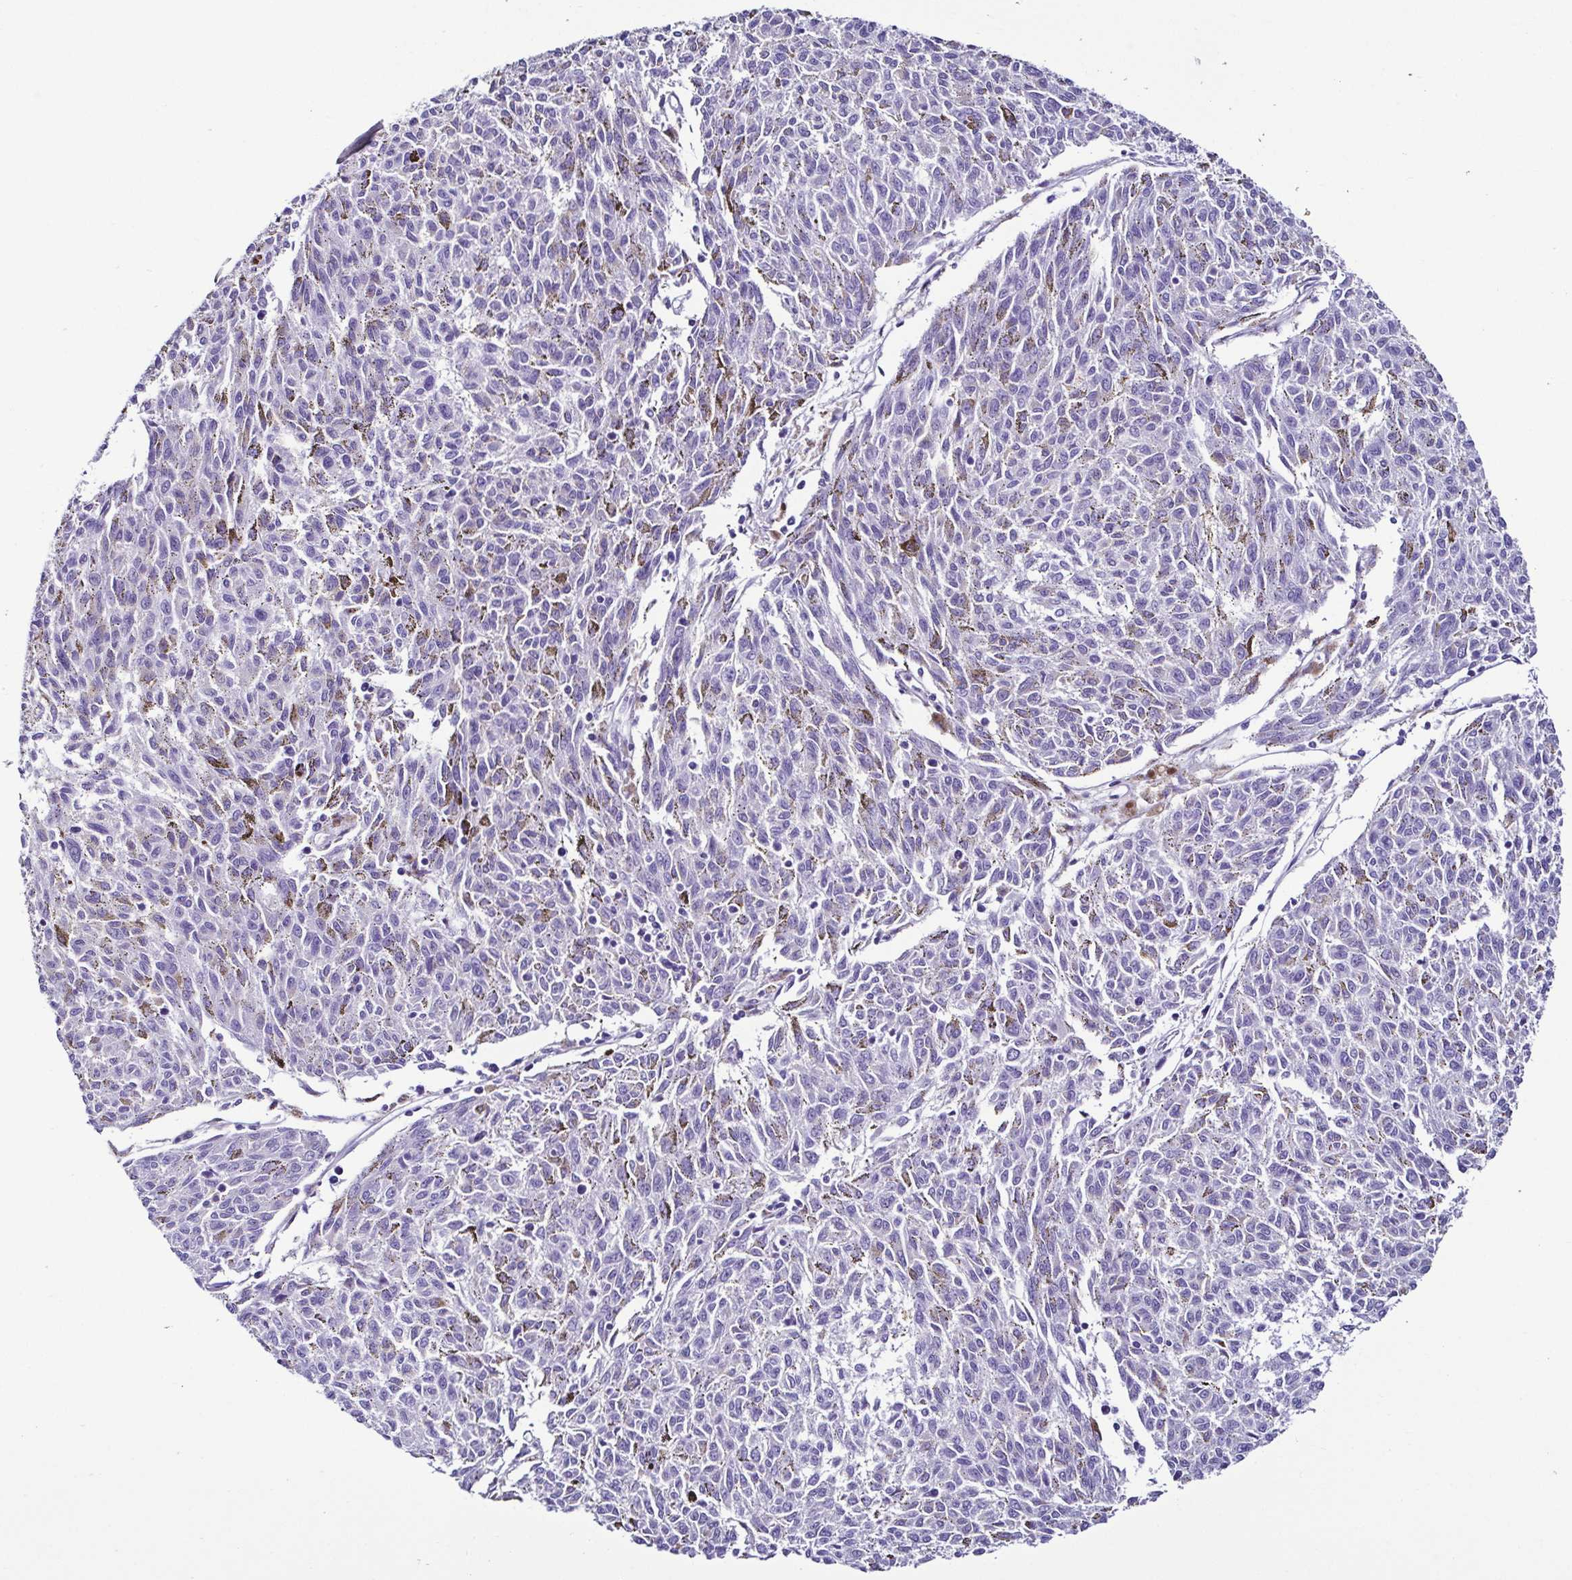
{"staining": {"intensity": "negative", "quantity": "none", "location": "none"}, "tissue": "melanoma", "cell_type": "Tumor cells", "image_type": "cancer", "snomed": [{"axis": "morphology", "description": "Malignant melanoma, NOS"}, {"axis": "topography", "description": "Skin"}], "caption": "High power microscopy histopathology image of an immunohistochemistry micrograph of malignant melanoma, revealing no significant staining in tumor cells.", "gene": "SRL", "patient": {"sex": "female", "age": 72}}